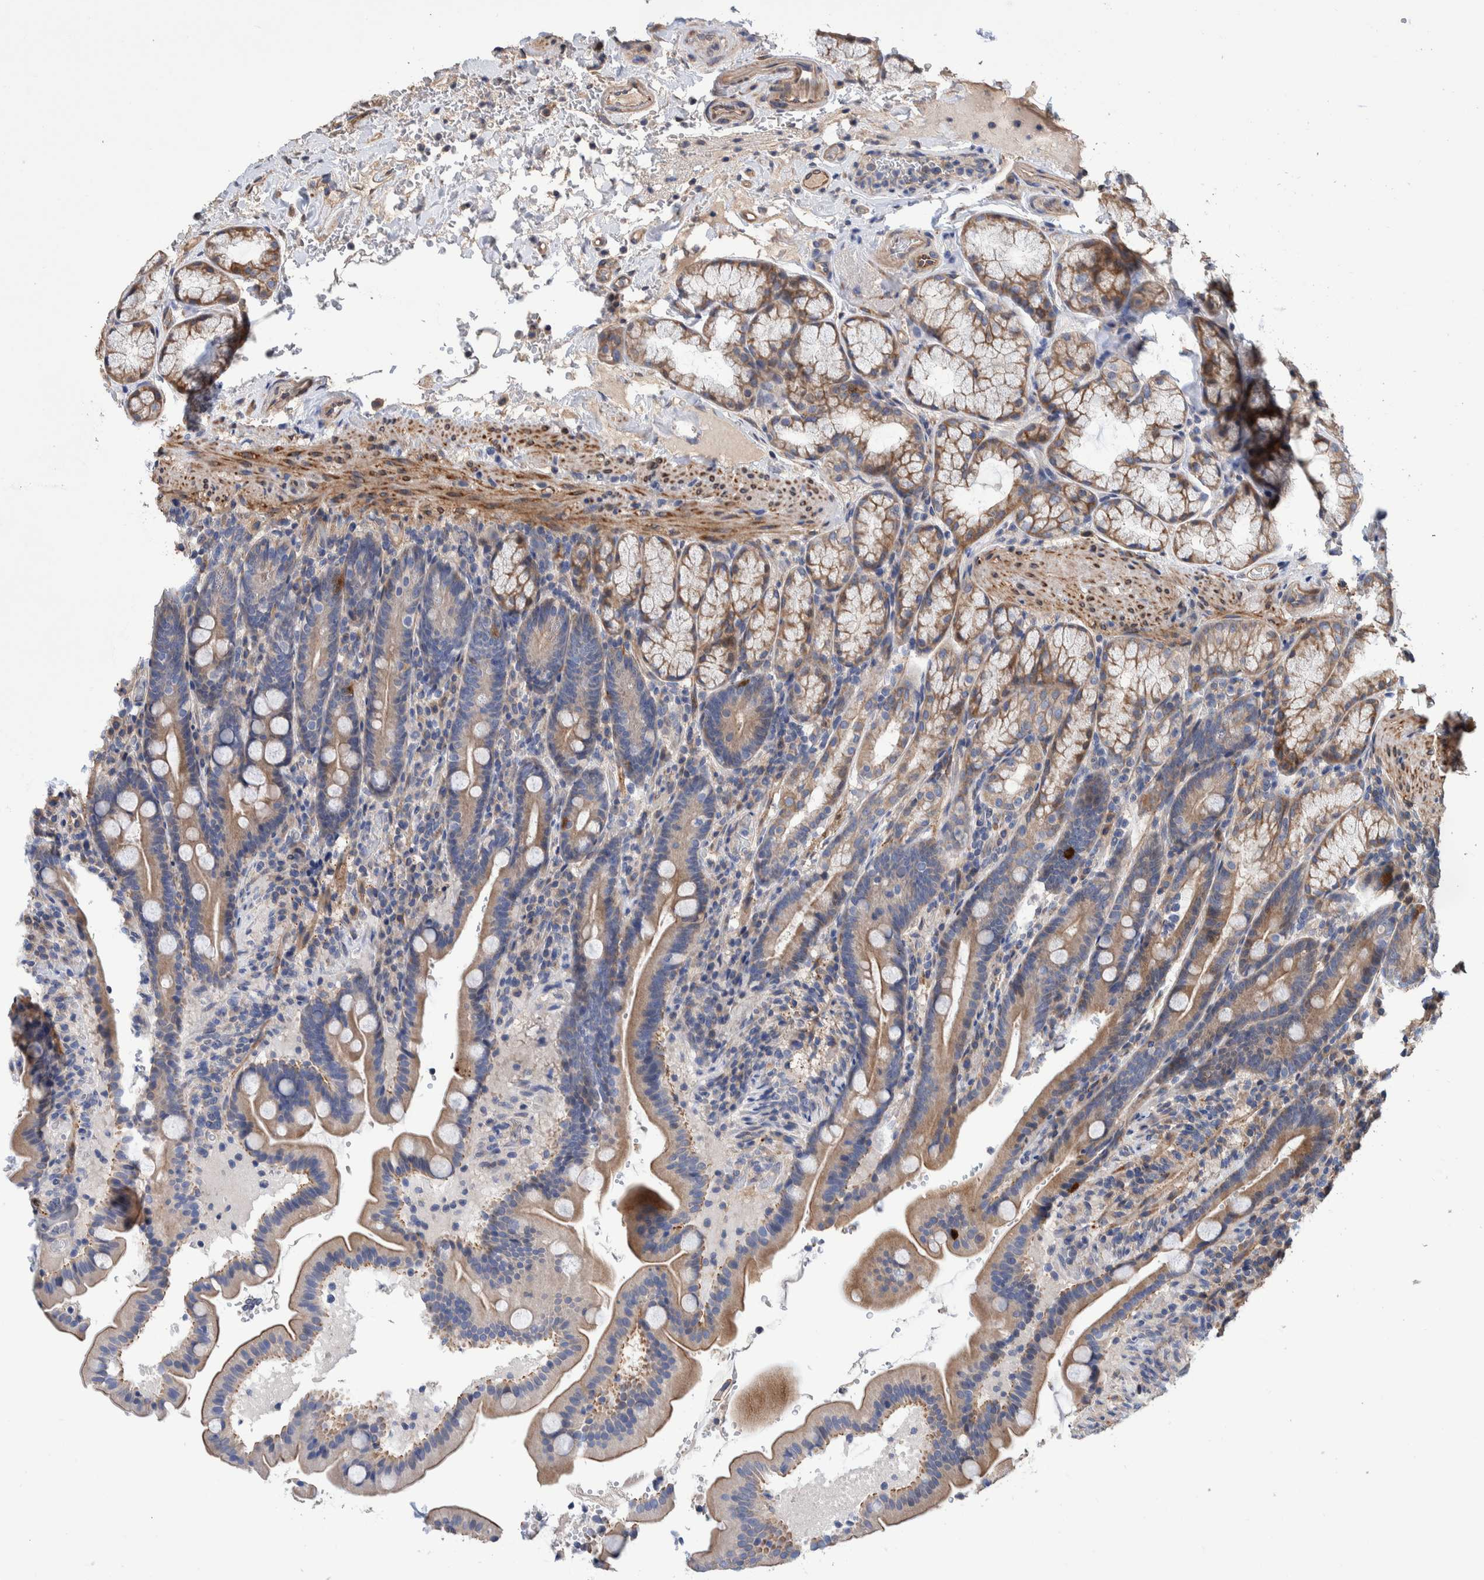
{"staining": {"intensity": "weak", "quantity": "25%-75%", "location": "cytoplasmic/membranous"}, "tissue": "duodenum", "cell_type": "Glandular cells", "image_type": "normal", "snomed": [{"axis": "morphology", "description": "Normal tissue, NOS"}, {"axis": "topography", "description": "Duodenum"}], "caption": "An image of duodenum stained for a protein exhibits weak cytoplasmic/membranous brown staining in glandular cells.", "gene": "SLC45A4", "patient": {"sex": "male", "age": 54}}